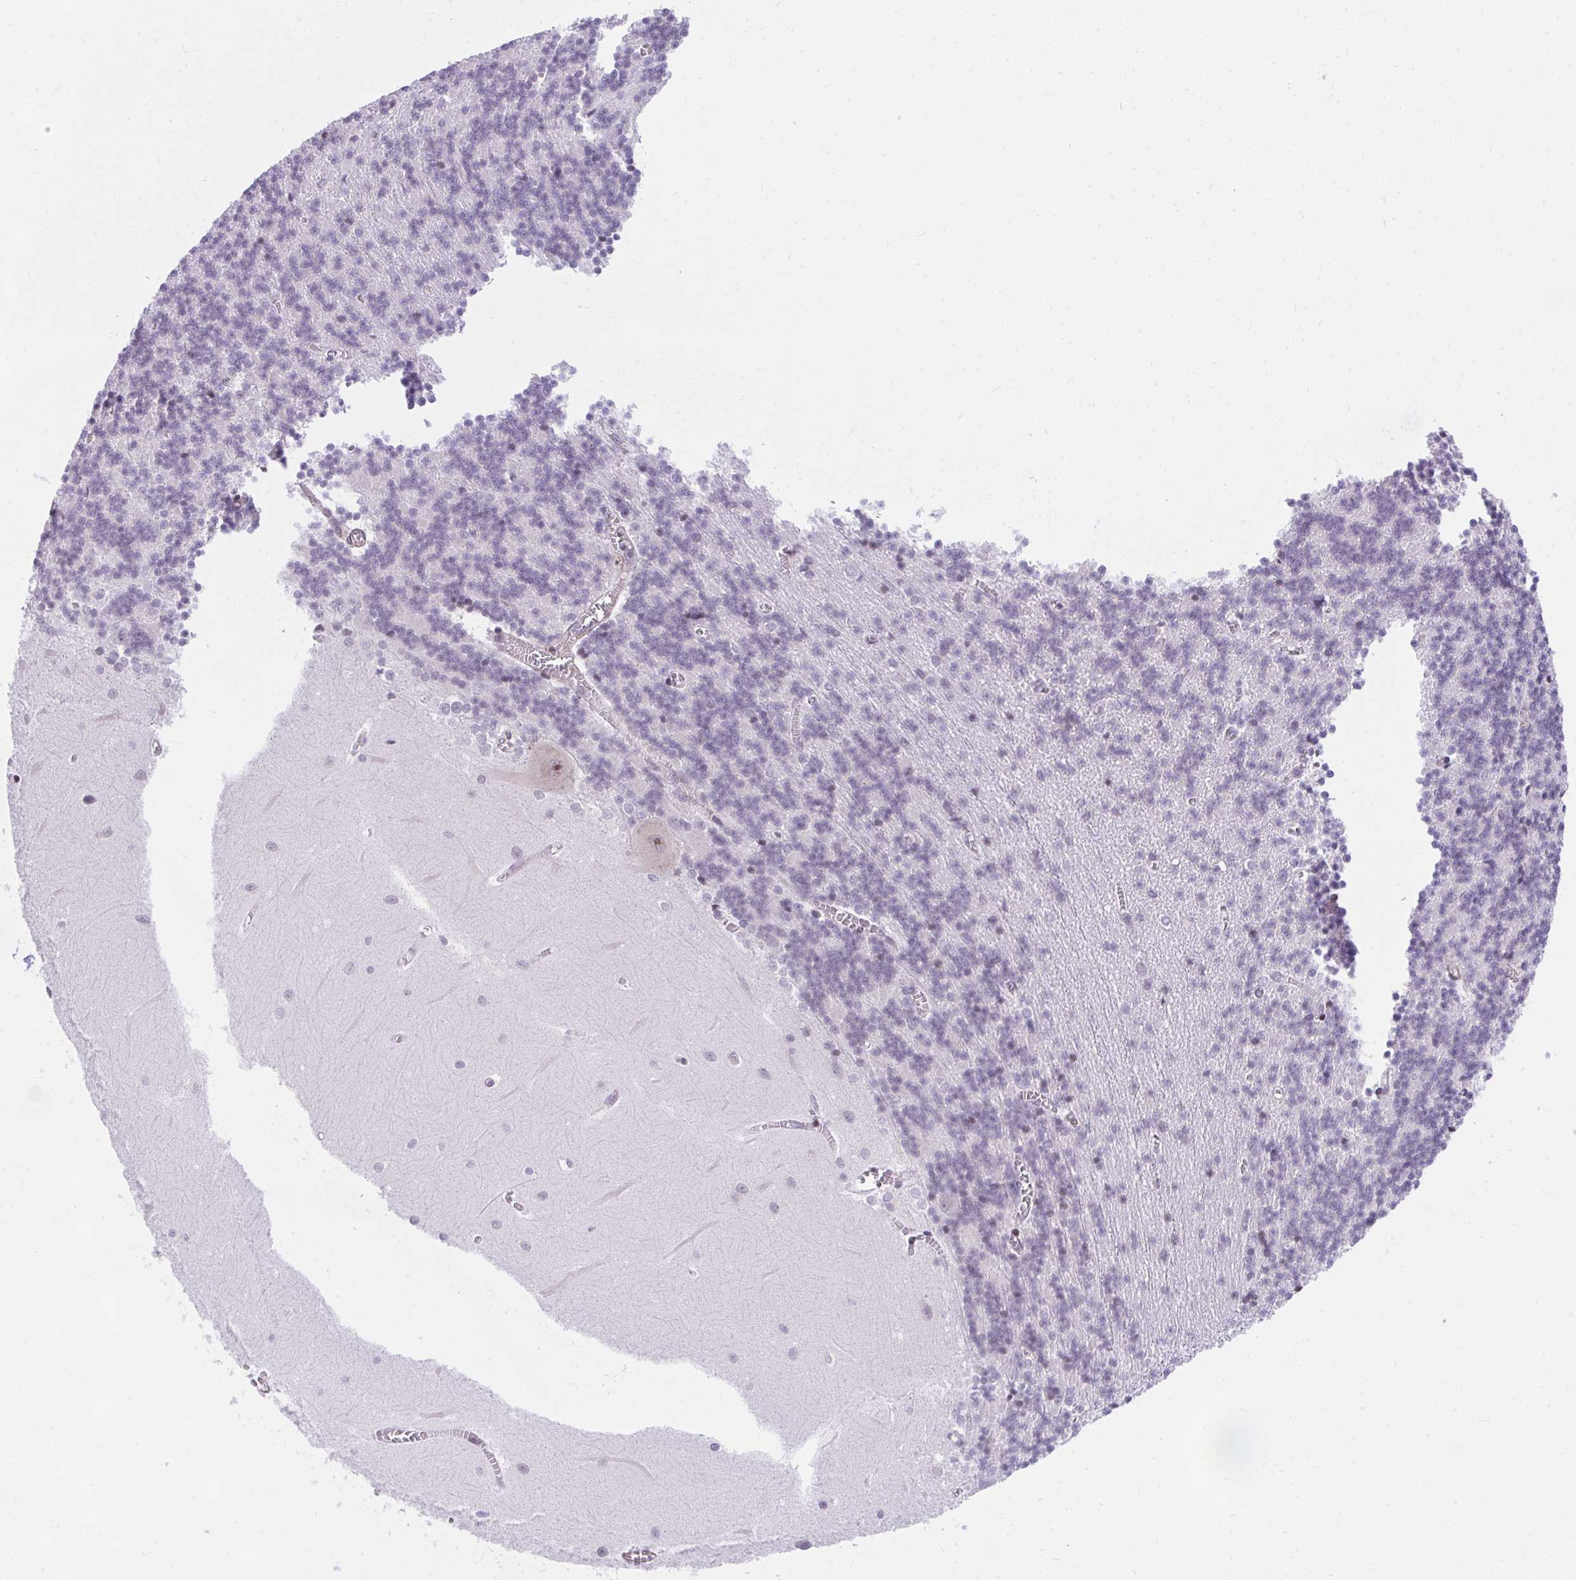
{"staining": {"intensity": "negative", "quantity": "none", "location": "none"}, "tissue": "cerebellum", "cell_type": "Cells in granular layer", "image_type": "normal", "snomed": [{"axis": "morphology", "description": "Normal tissue, NOS"}, {"axis": "topography", "description": "Cerebellum"}], "caption": "IHC micrograph of unremarkable cerebellum: human cerebellum stained with DAB (3,3'-diaminobenzidine) shows no significant protein staining in cells in granular layer. The staining was performed using DAB to visualize the protein expression in brown, while the nuclei were stained in blue with hematoxylin (Magnification: 20x).", "gene": "KCNN4", "patient": {"sex": "male", "age": 37}}